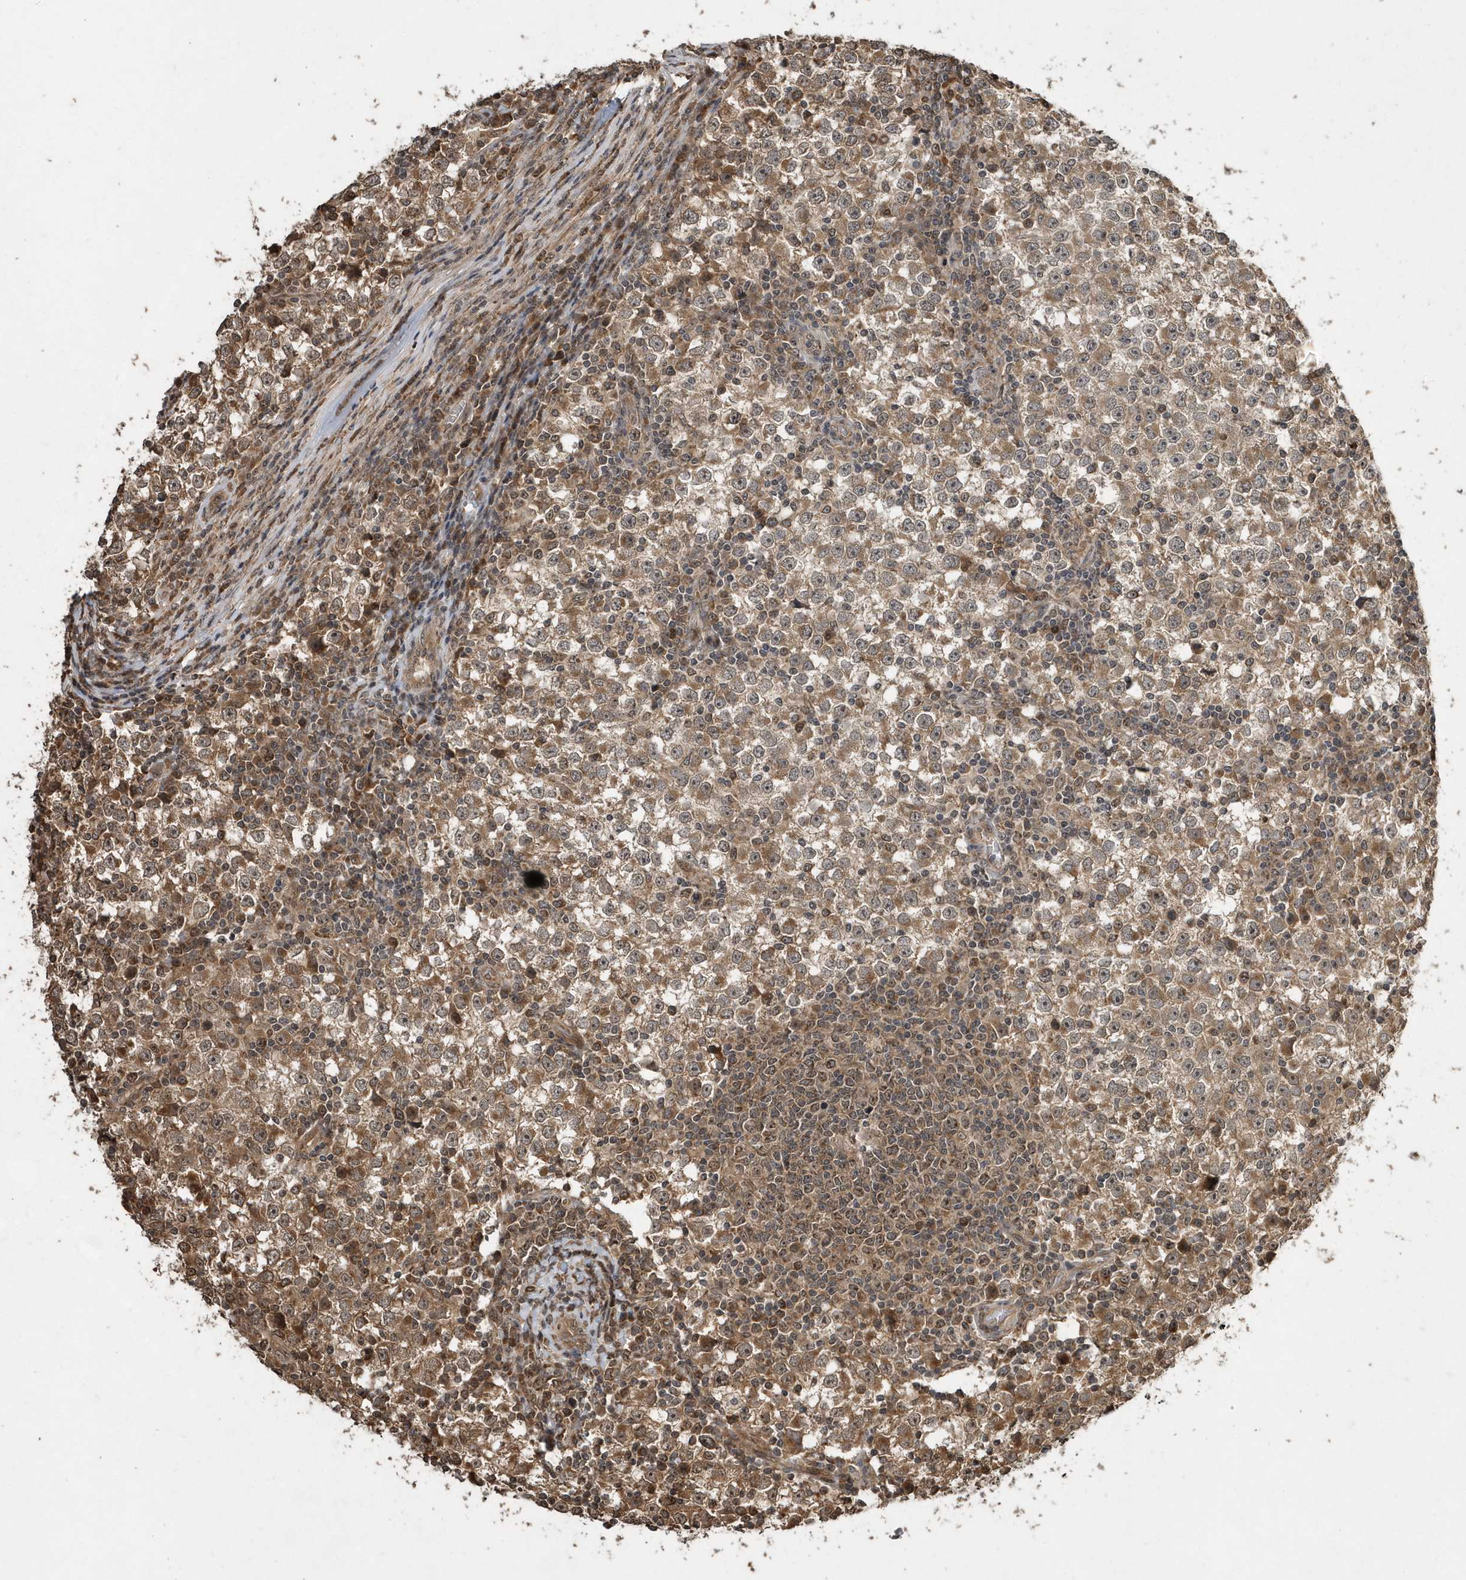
{"staining": {"intensity": "moderate", "quantity": ">75%", "location": "cytoplasmic/membranous"}, "tissue": "testis cancer", "cell_type": "Tumor cells", "image_type": "cancer", "snomed": [{"axis": "morphology", "description": "Seminoma, NOS"}, {"axis": "topography", "description": "Testis"}], "caption": "A micrograph of testis seminoma stained for a protein exhibits moderate cytoplasmic/membranous brown staining in tumor cells. (DAB IHC, brown staining for protein, blue staining for nuclei).", "gene": "WASHC5", "patient": {"sex": "male", "age": 65}}